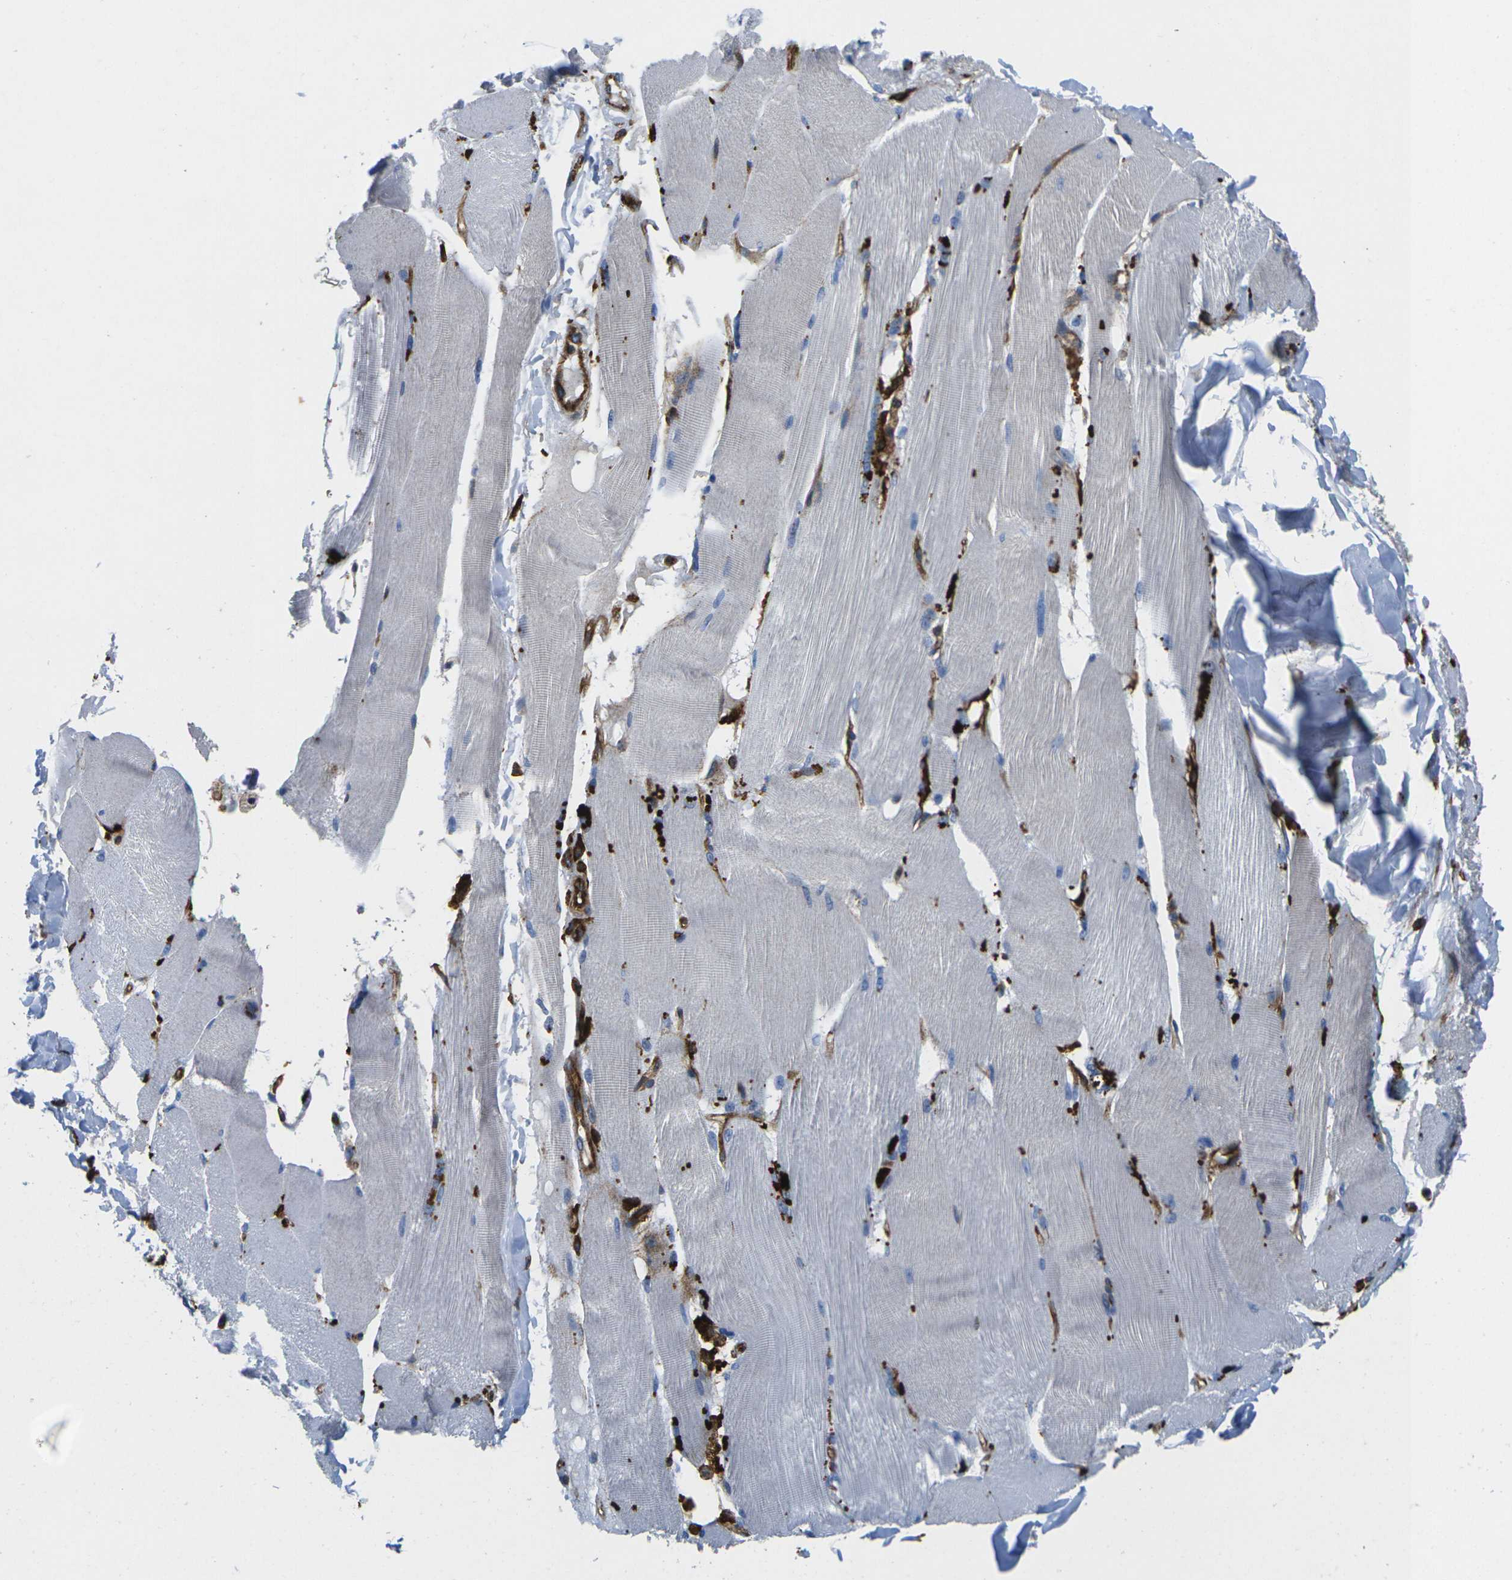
{"staining": {"intensity": "negative", "quantity": "none", "location": "none"}, "tissue": "skeletal muscle", "cell_type": "Myocytes", "image_type": "normal", "snomed": [{"axis": "morphology", "description": "Normal tissue, NOS"}, {"axis": "topography", "description": "Skin"}, {"axis": "topography", "description": "Skeletal muscle"}], "caption": "A high-resolution histopathology image shows immunohistochemistry staining of unremarkable skeletal muscle, which shows no significant expression in myocytes.", "gene": "IQGAP1", "patient": {"sex": "male", "age": 83}}